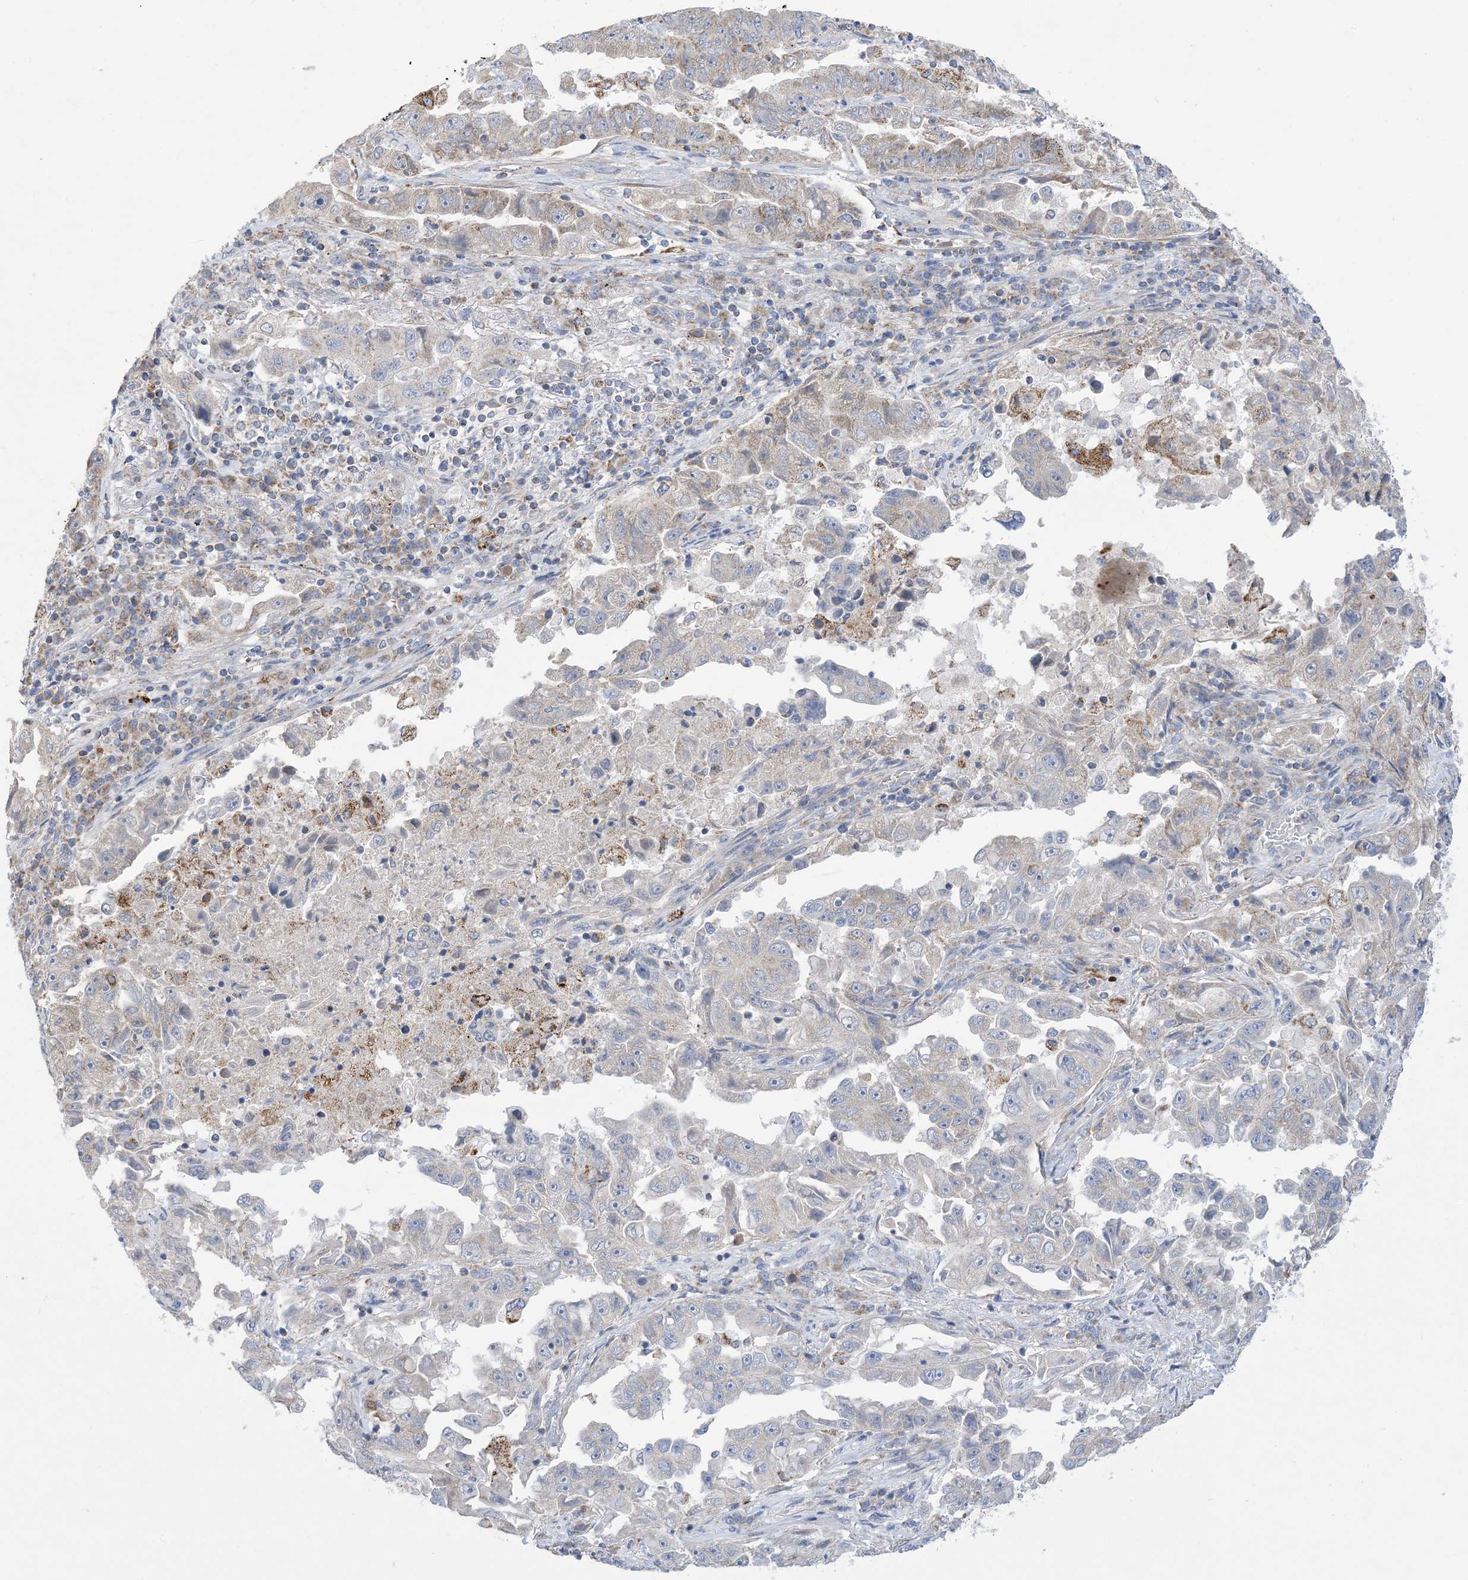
{"staining": {"intensity": "weak", "quantity": "<25%", "location": "cytoplasmic/membranous"}, "tissue": "lung cancer", "cell_type": "Tumor cells", "image_type": "cancer", "snomed": [{"axis": "morphology", "description": "Adenocarcinoma, NOS"}, {"axis": "topography", "description": "Lung"}], "caption": "Micrograph shows no significant protein positivity in tumor cells of adenocarcinoma (lung).", "gene": "CLEC16A", "patient": {"sex": "female", "age": 51}}